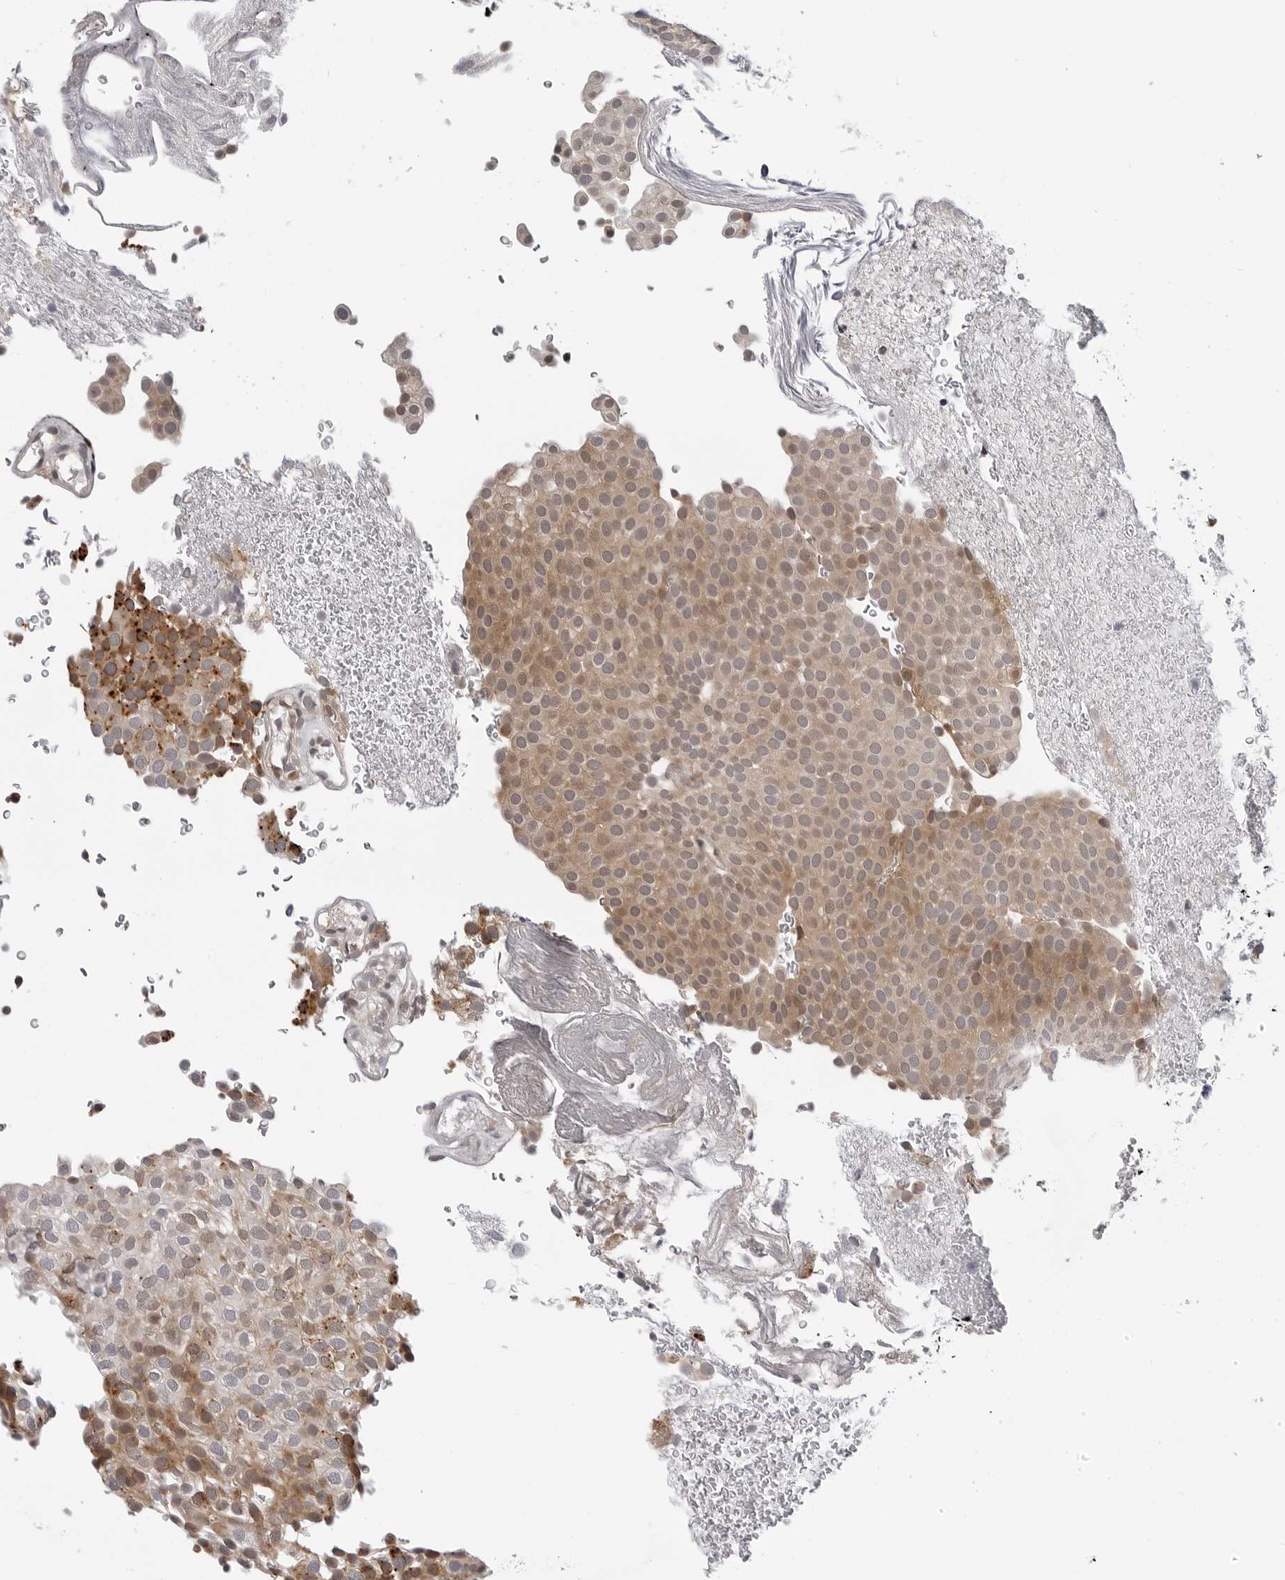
{"staining": {"intensity": "moderate", "quantity": ">75%", "location": "cytoplasmic/membranous"}, "tissue": "urothelial cancer", "cell_type": "Tumor cells", "image_type": "cancer", "snomed": [{"axis": "morphology", "description": "Urothelial carcinoma, Low grade"}, {"axis": "topography", "description": "Urinary bladder"}], "caption": "Immunohistochemistry (IHC) photomicrograph of neoplastic tissue: low-grade urothelial carcinoma stained using immunohistochemistry (IHC) displays medium levels of moderate protein expression localized specifically in the cytoplasmic/membranous of tumor cells, appearing as a cytoplasmic/membranous brown color.", "gene": "KIAA1614", "patient": {"sex": "male", "age": 78}}